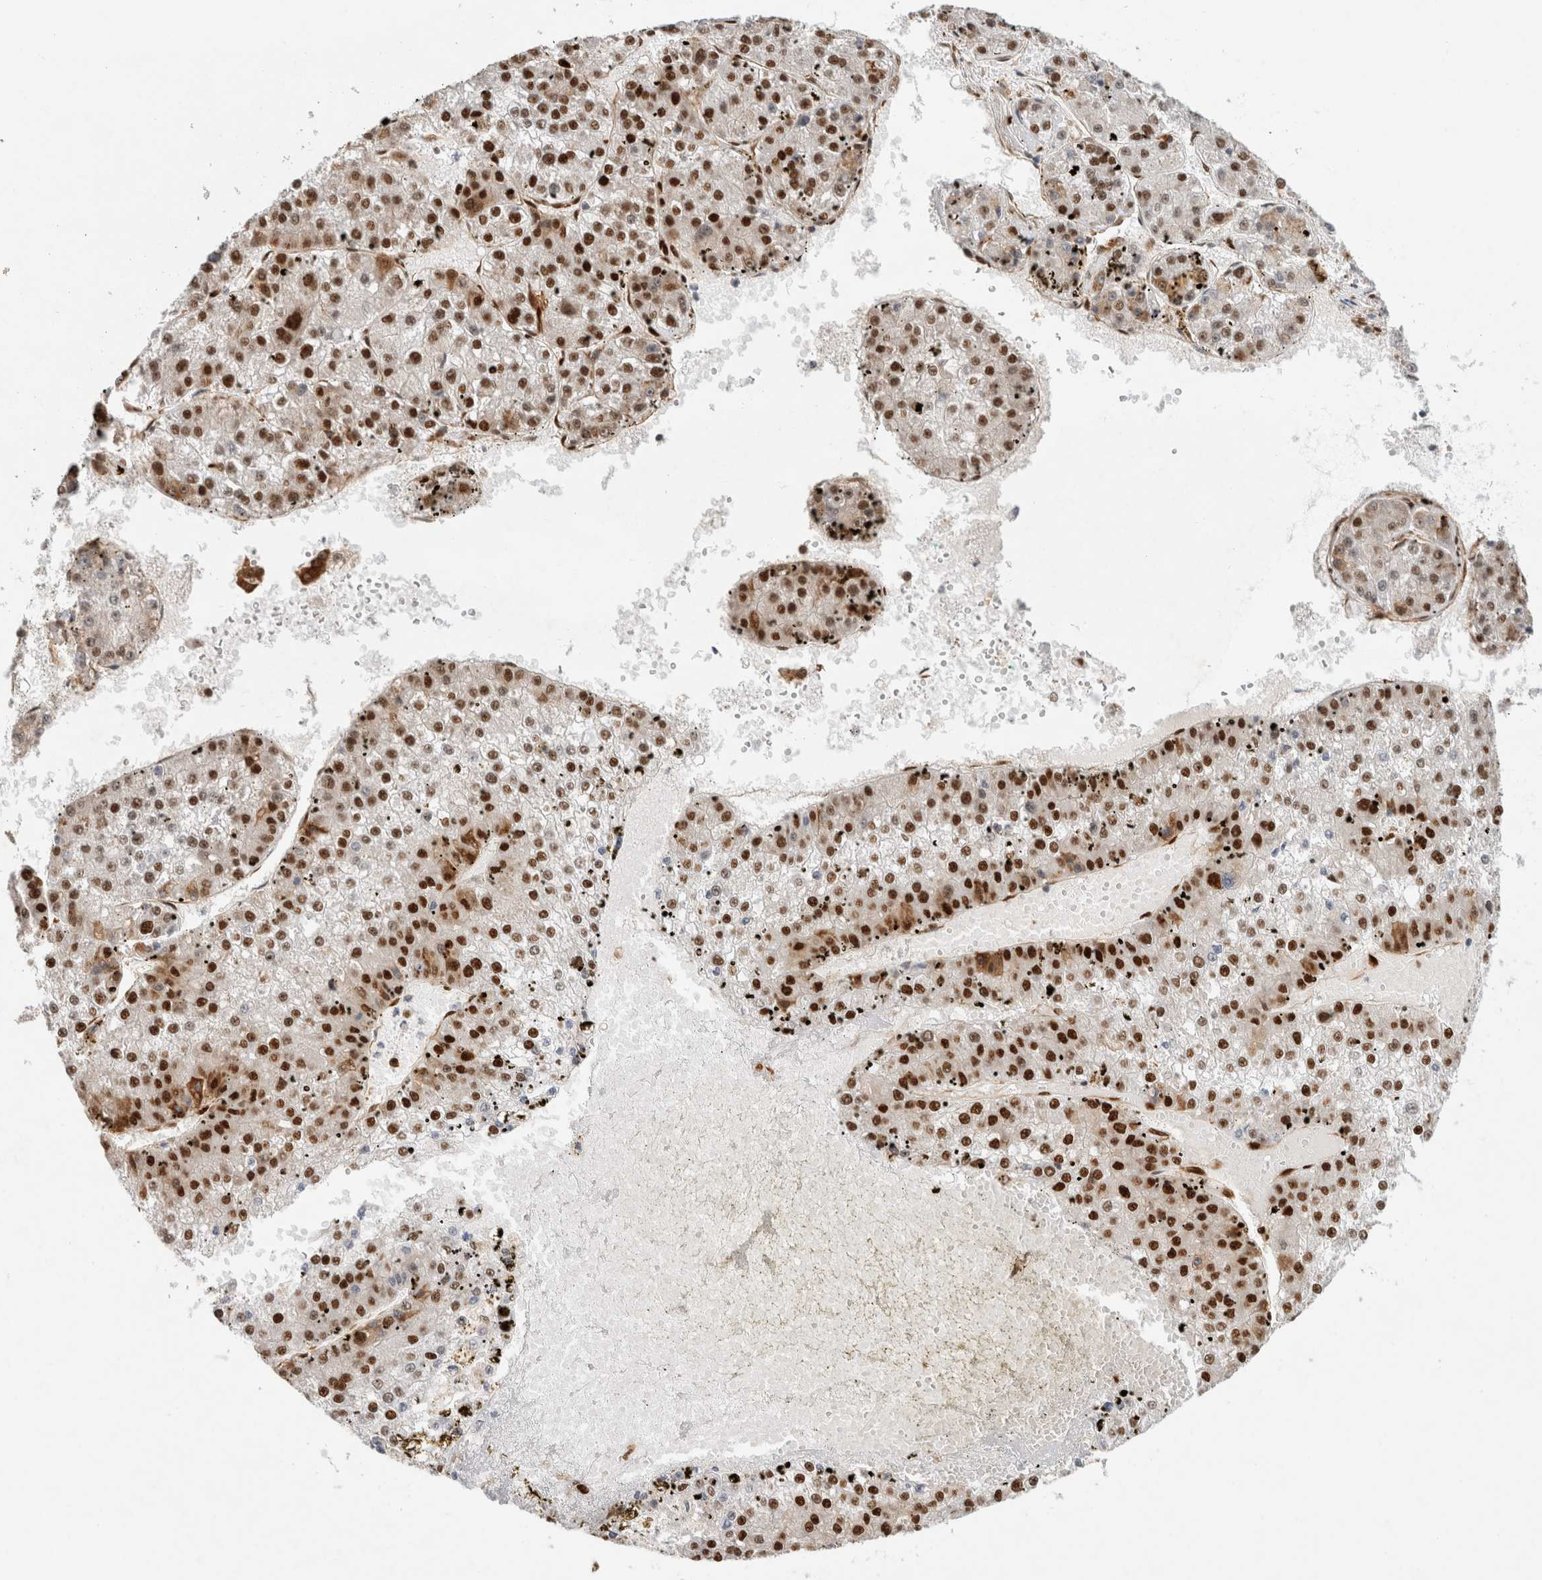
{"staining": {"intensity": "strong", "quantity": ">75%", "location": "nuclear"}, "tissue": "liver cancer", "cell_type": "Tumor cells", "image_type": "cancer", "snomed": [{"axis": "morphology", "description": "Carcinoma, Hepatocellular, NOS"}, {"axis": "topography", "description": "Liver"}], "caption": "Immunohistochemical staining of human liver hepatocellular carcinoma exhibits high levels of strong nuclear expression in approximately >75% of tumor cells. (Stains: DAB (3,3'-diaminobenzidine) in brown, nuclei in blue, Microscopy: brightfield microscopy at high magnification).", "gene": "TCF4", "patient": {"sex": "female", "age": 73}}